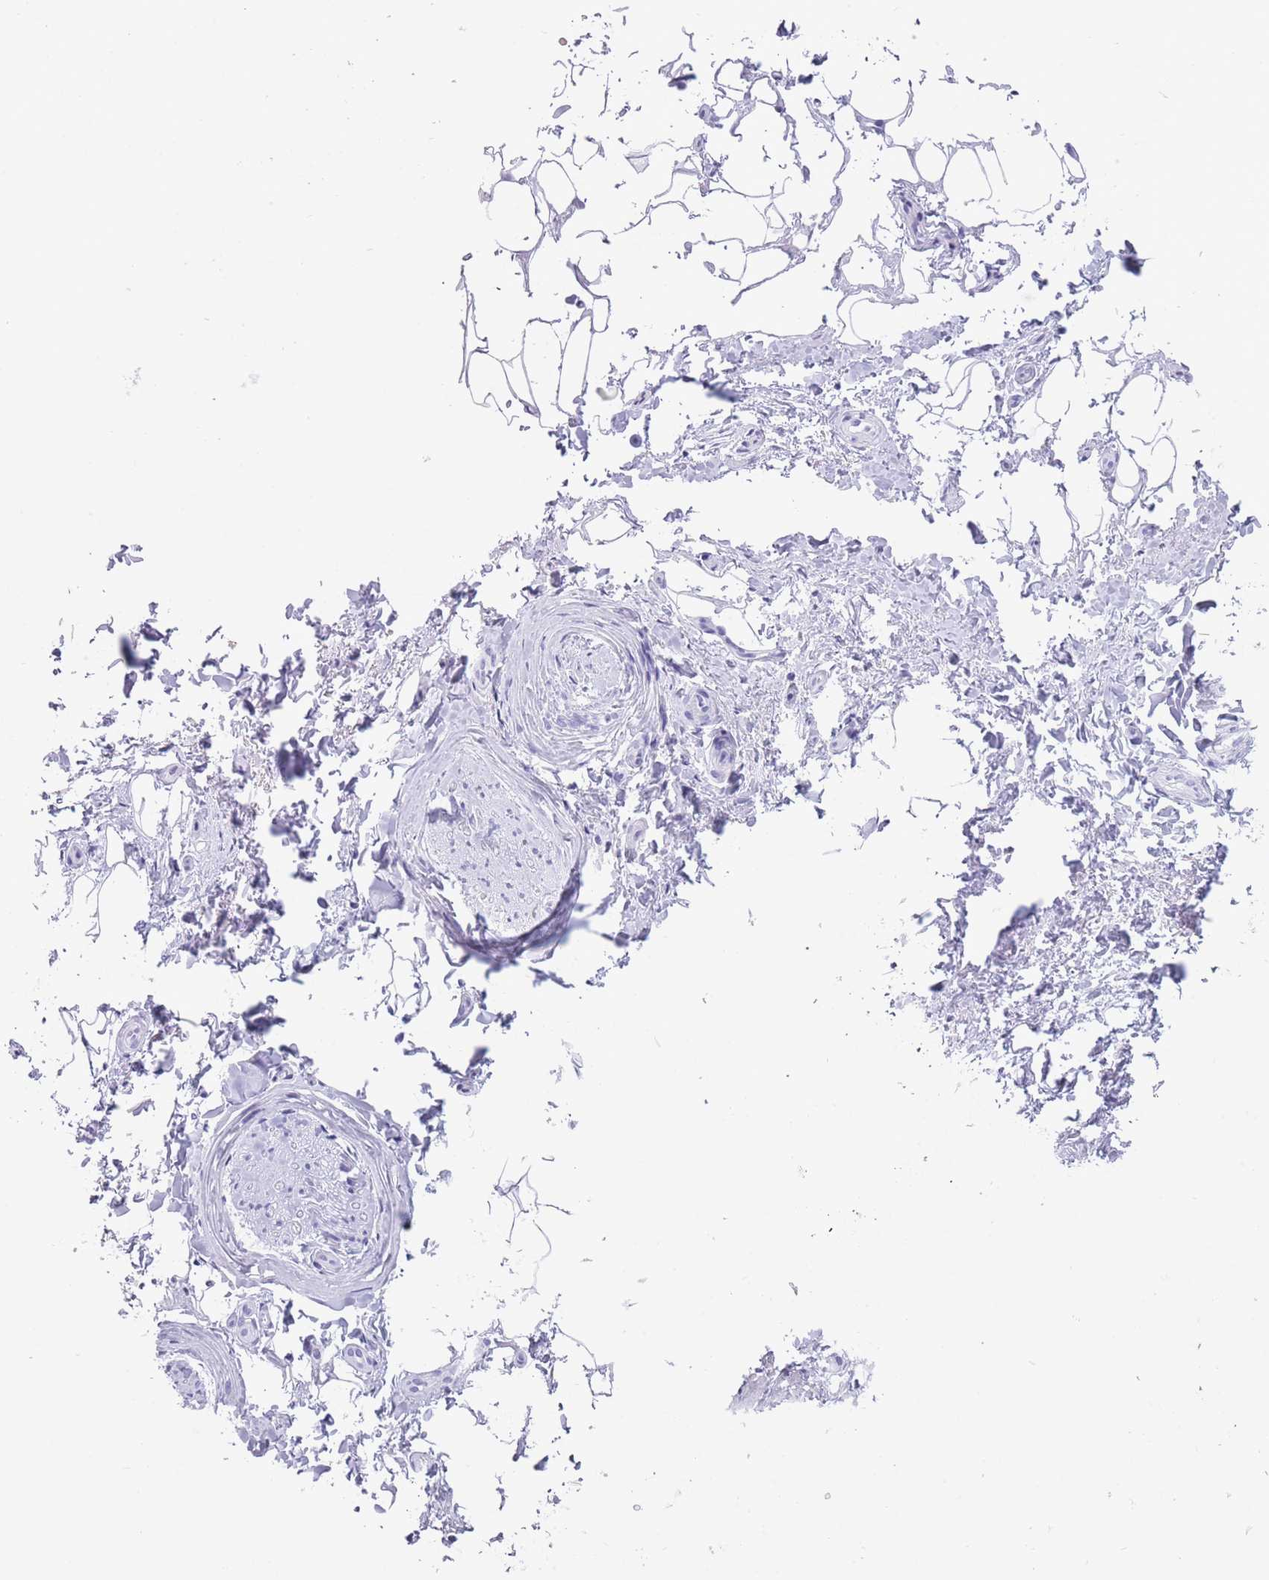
{"staining": {"intensity": "negative", "quantity": "none", "location": "none"}, "tissue": "adipose tissue", "cell_type": "Adipocytes", "image_type": "normal", "snomed": [{"axis": "morphology", "description": "Normal tissue, NOS"}, {"axis": "topography", "description": "Peripheral nerve tissue"}], "caption": "This is an immunohistochemistry (IHC) photomicrograph of benign adipose tissue. There is no staining in adipocytes.", "gene": "OR4F16", "patient": {"sex": "female", "age": 61}}